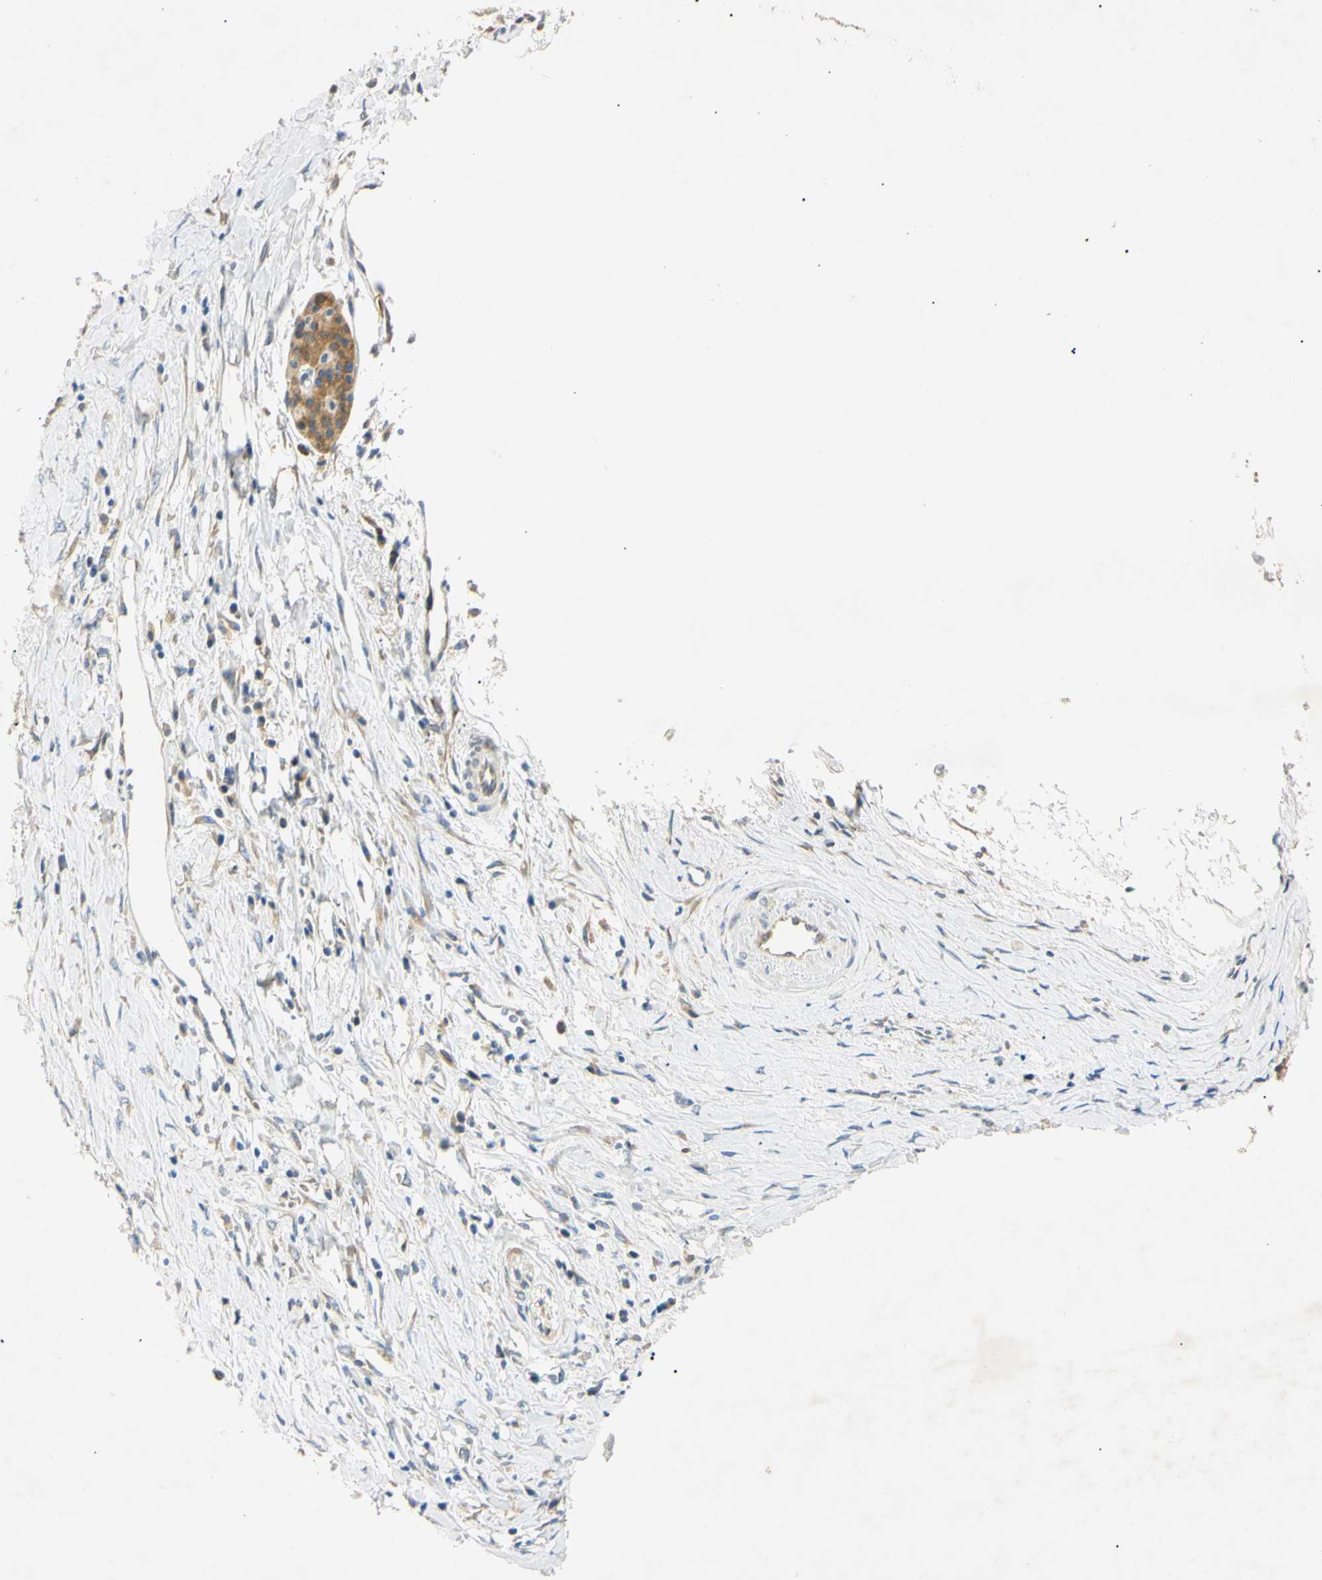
{"staining": {"intensity": "moderate", "quantity": ">75%", "location": "cytoplasmic/membranous"}, "tissue": "pancreatic cancer", "cell_type": "Tumor cells", "image_type": "cancer", "snomed": [{"axis": "morphology", "description": "Adenocarcinoma, NOS"}, {"axis": "topography", "description": "Pancreas"}], "caption": "Adenocarcinoma (pancreatic) stained for a protein reveals moderate cytoplasmic/membranous positivity in tumor cells.", "gene": "DNAJB12", "patient": {"sex": "female", "age": 77}}